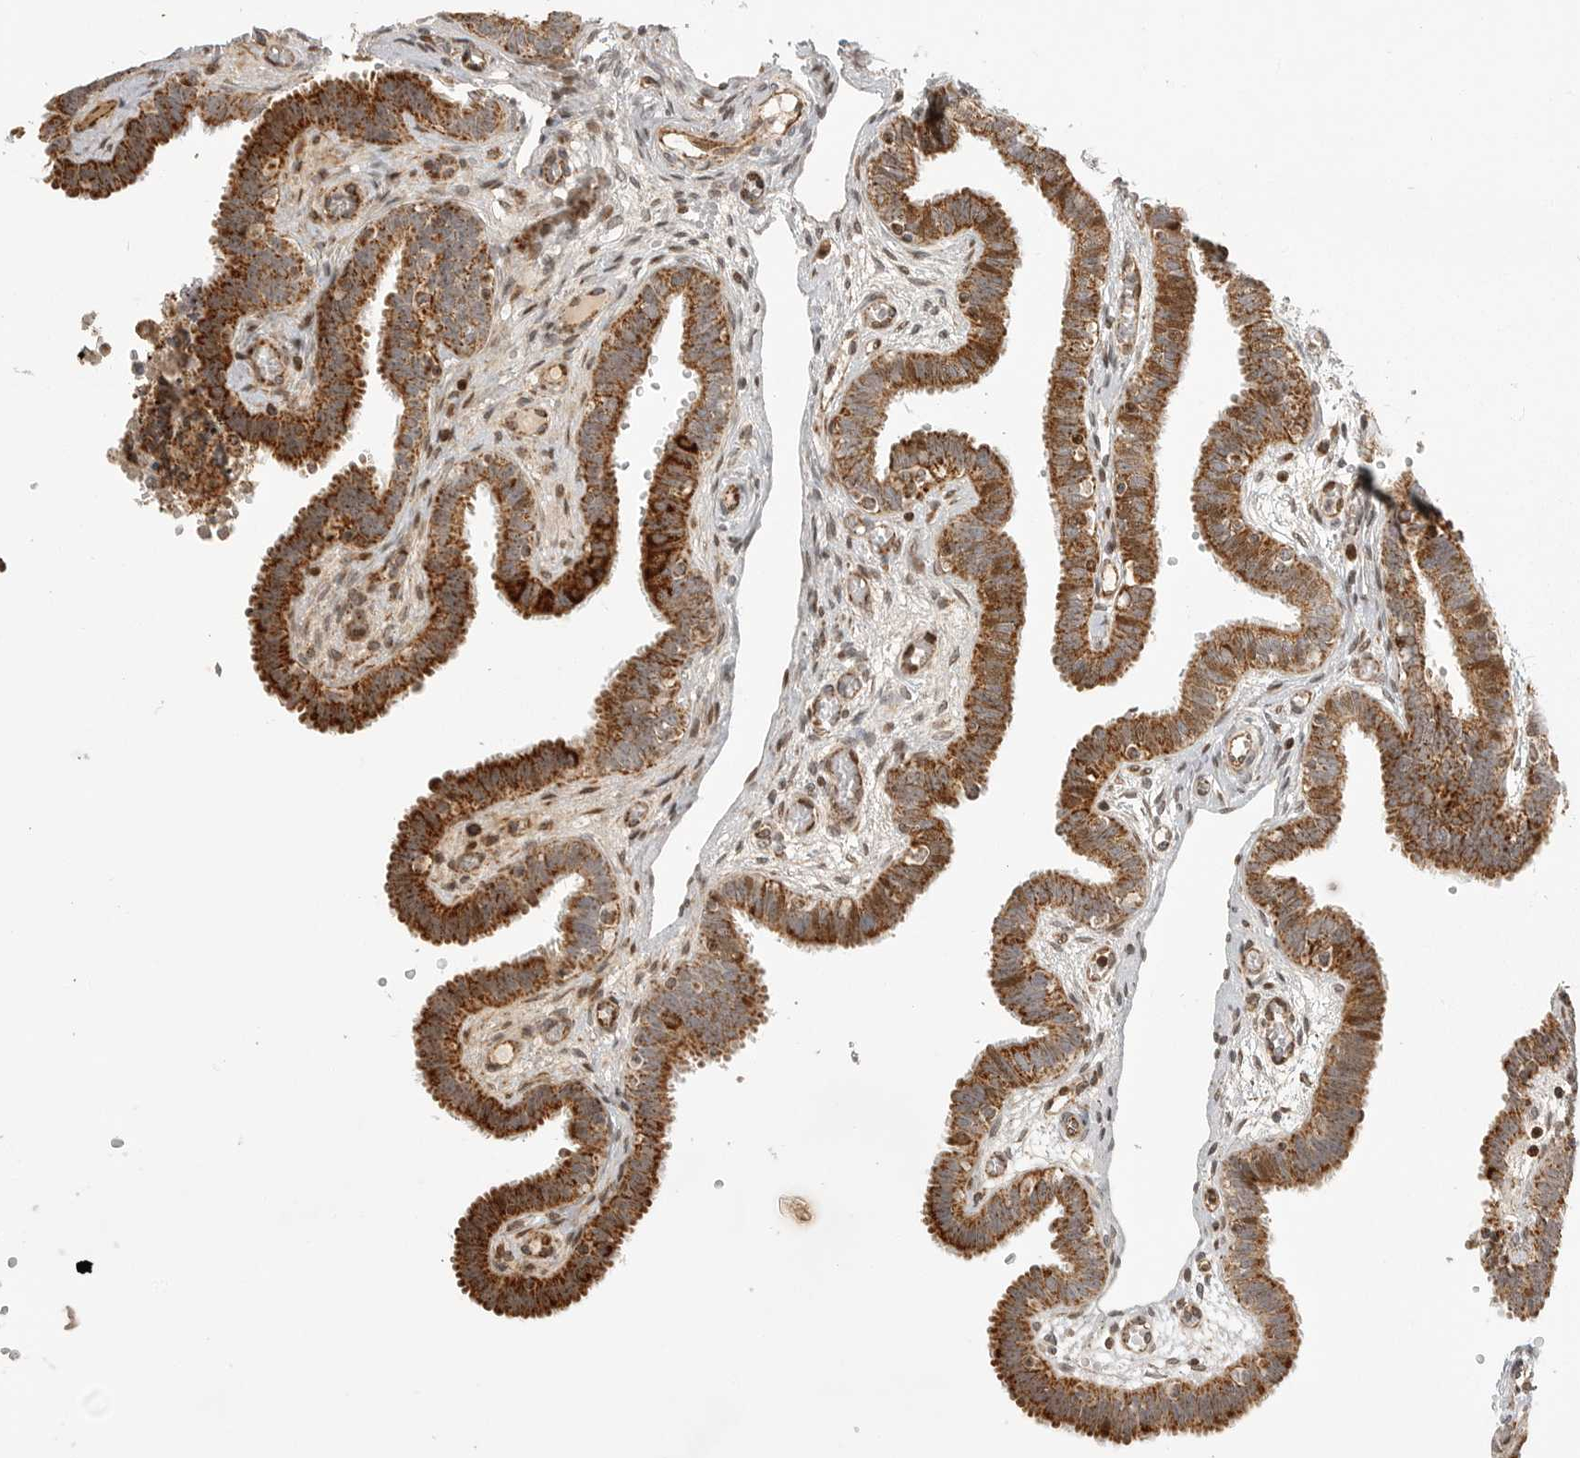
{"staining": {"intensity": "strong", "quantity": ">75%", "location": "cytoplasmic/membranous"}, "tissue": "fallopian tube", "cell_type": "Glandular cells", "image_type": "normal", "snomed": [{"axis": "morphology", "description": "Normal tissue, NOS"}, {"axis": "topography", "description": "Fallopian tube"}, {"axis": "topography", "description": "Placenta"}], "caption": "A brown stain labels strong cytoplasmic/membranous expression of a protein in glandular cells of benign human fallopian tube. (DAB (3,3'-diaminobenzidine) = brown stain, brightfield microscopy at high magnification).", "gene": "NARS2", "patient": {"sex": "female", "age": 32}}